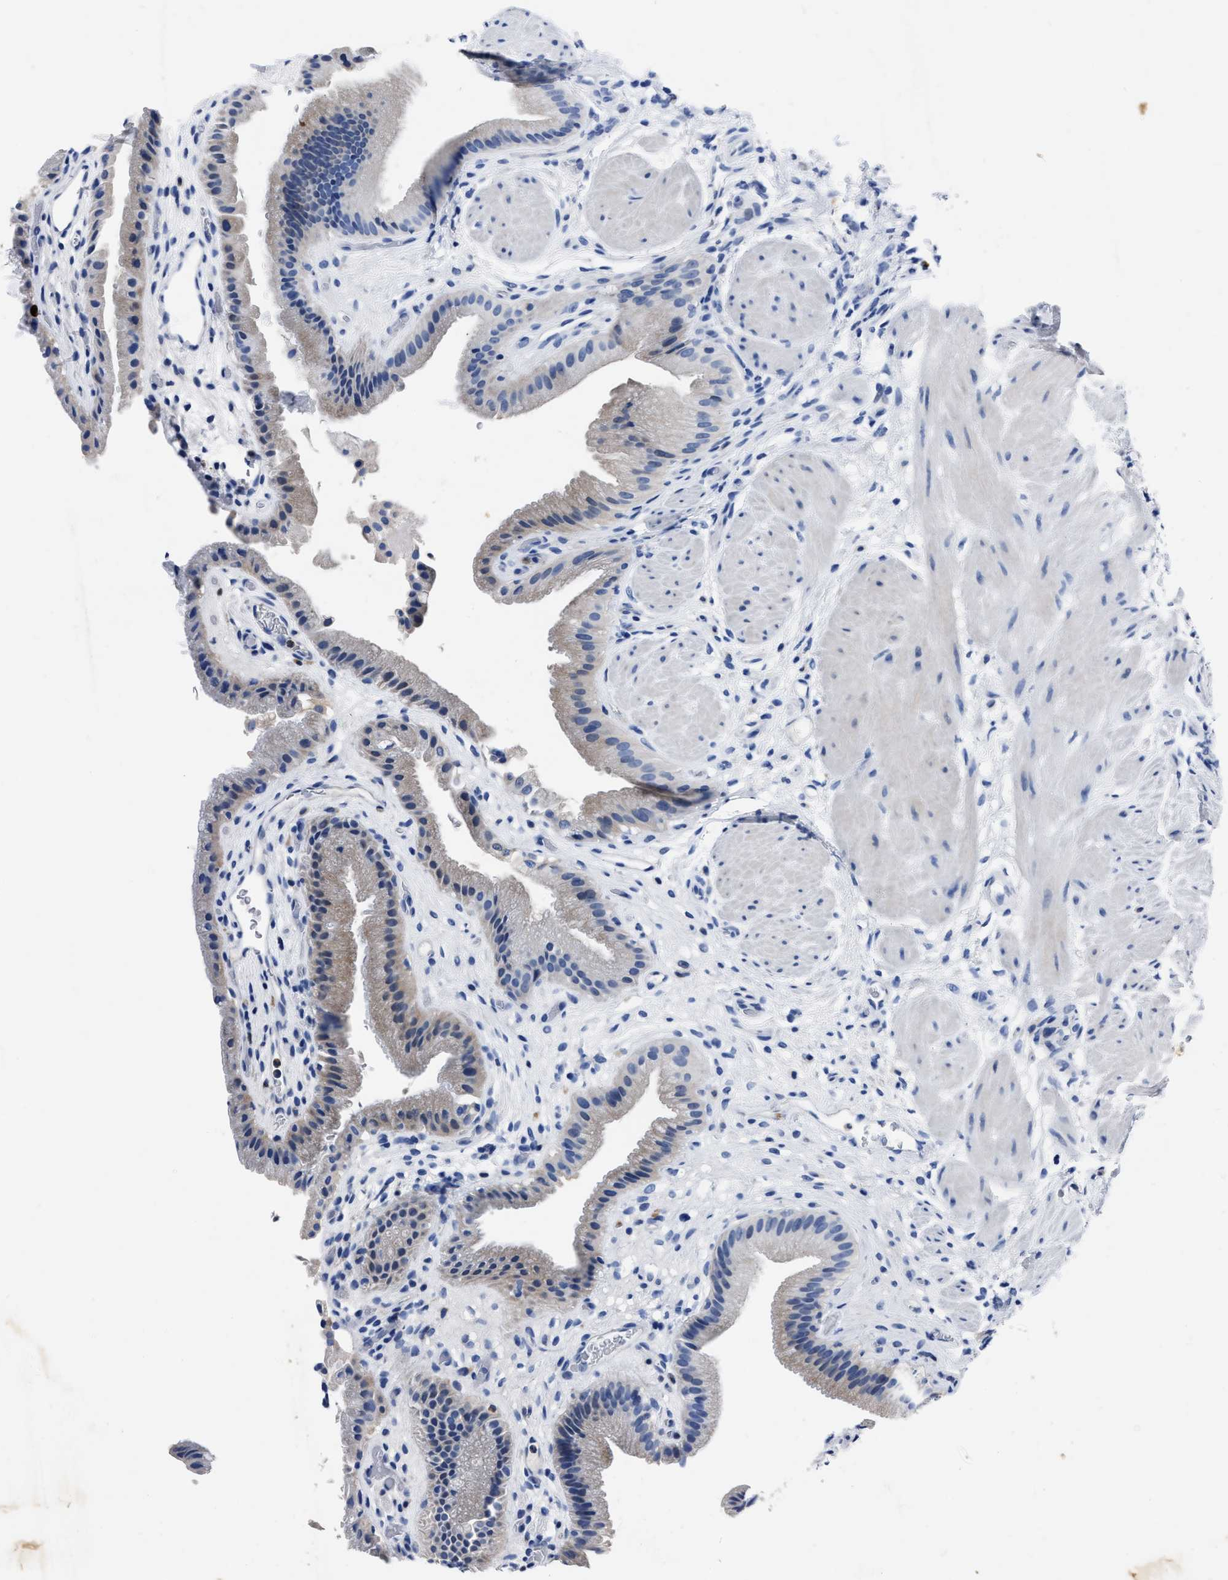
{"staining": {"intensity": "negative", "quantity": "none", "location": "none"}, "tissue": "gallbladder", "cell_type": "Glandular cells", "image_type": "normal", "snomed": [{"axis": "morphology", "description": "Normal tissue, NOS"}, {"axis": "topography", "description": "Gallbladder"}], "caption": "There is no significant expression in glandular cells of gallbladder. (DAB immunohistochemistry with hematoxylin counter stain).", "gene": "OR10G3", "patient": {"sex": "male", "age": 49}}